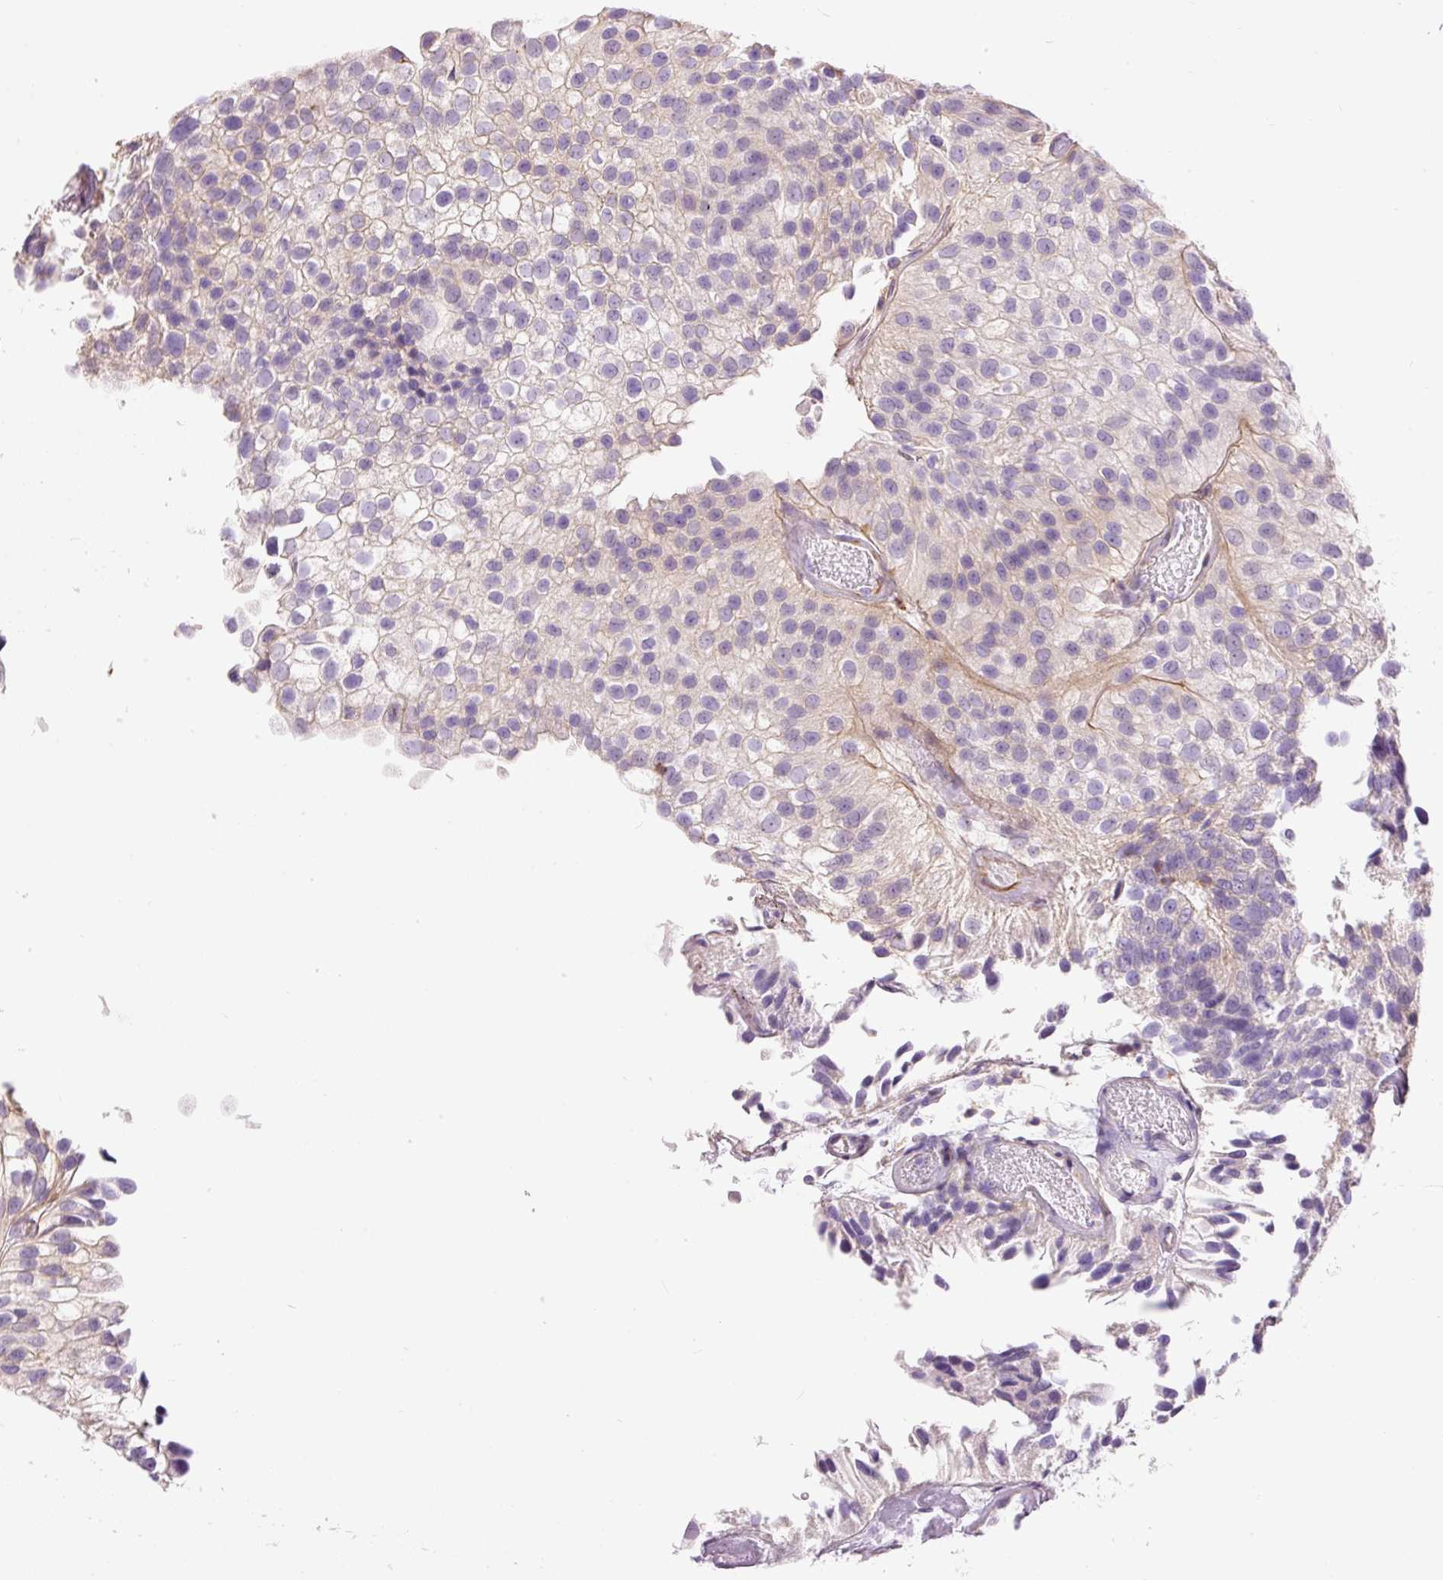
{"staining": {"intensity": "negative", "quantity": "none", "location": "none"}, "tissue": "urothelial cancer", "cell_type": "Tumor cells", "image_type": "cancer", "snomed": [{"axis": "morphology", "description": "Urothelial carcinoma, NOS"}, {"axis": "topography", "description": "Urinary bladder"}], "caption": "This is a histopathology image of immunohistochemistry staining of urothelial cancer, which shows no expression in tumor cells.", "gene": "DOK6", "patient": {"sex": "male", "age": 87}}